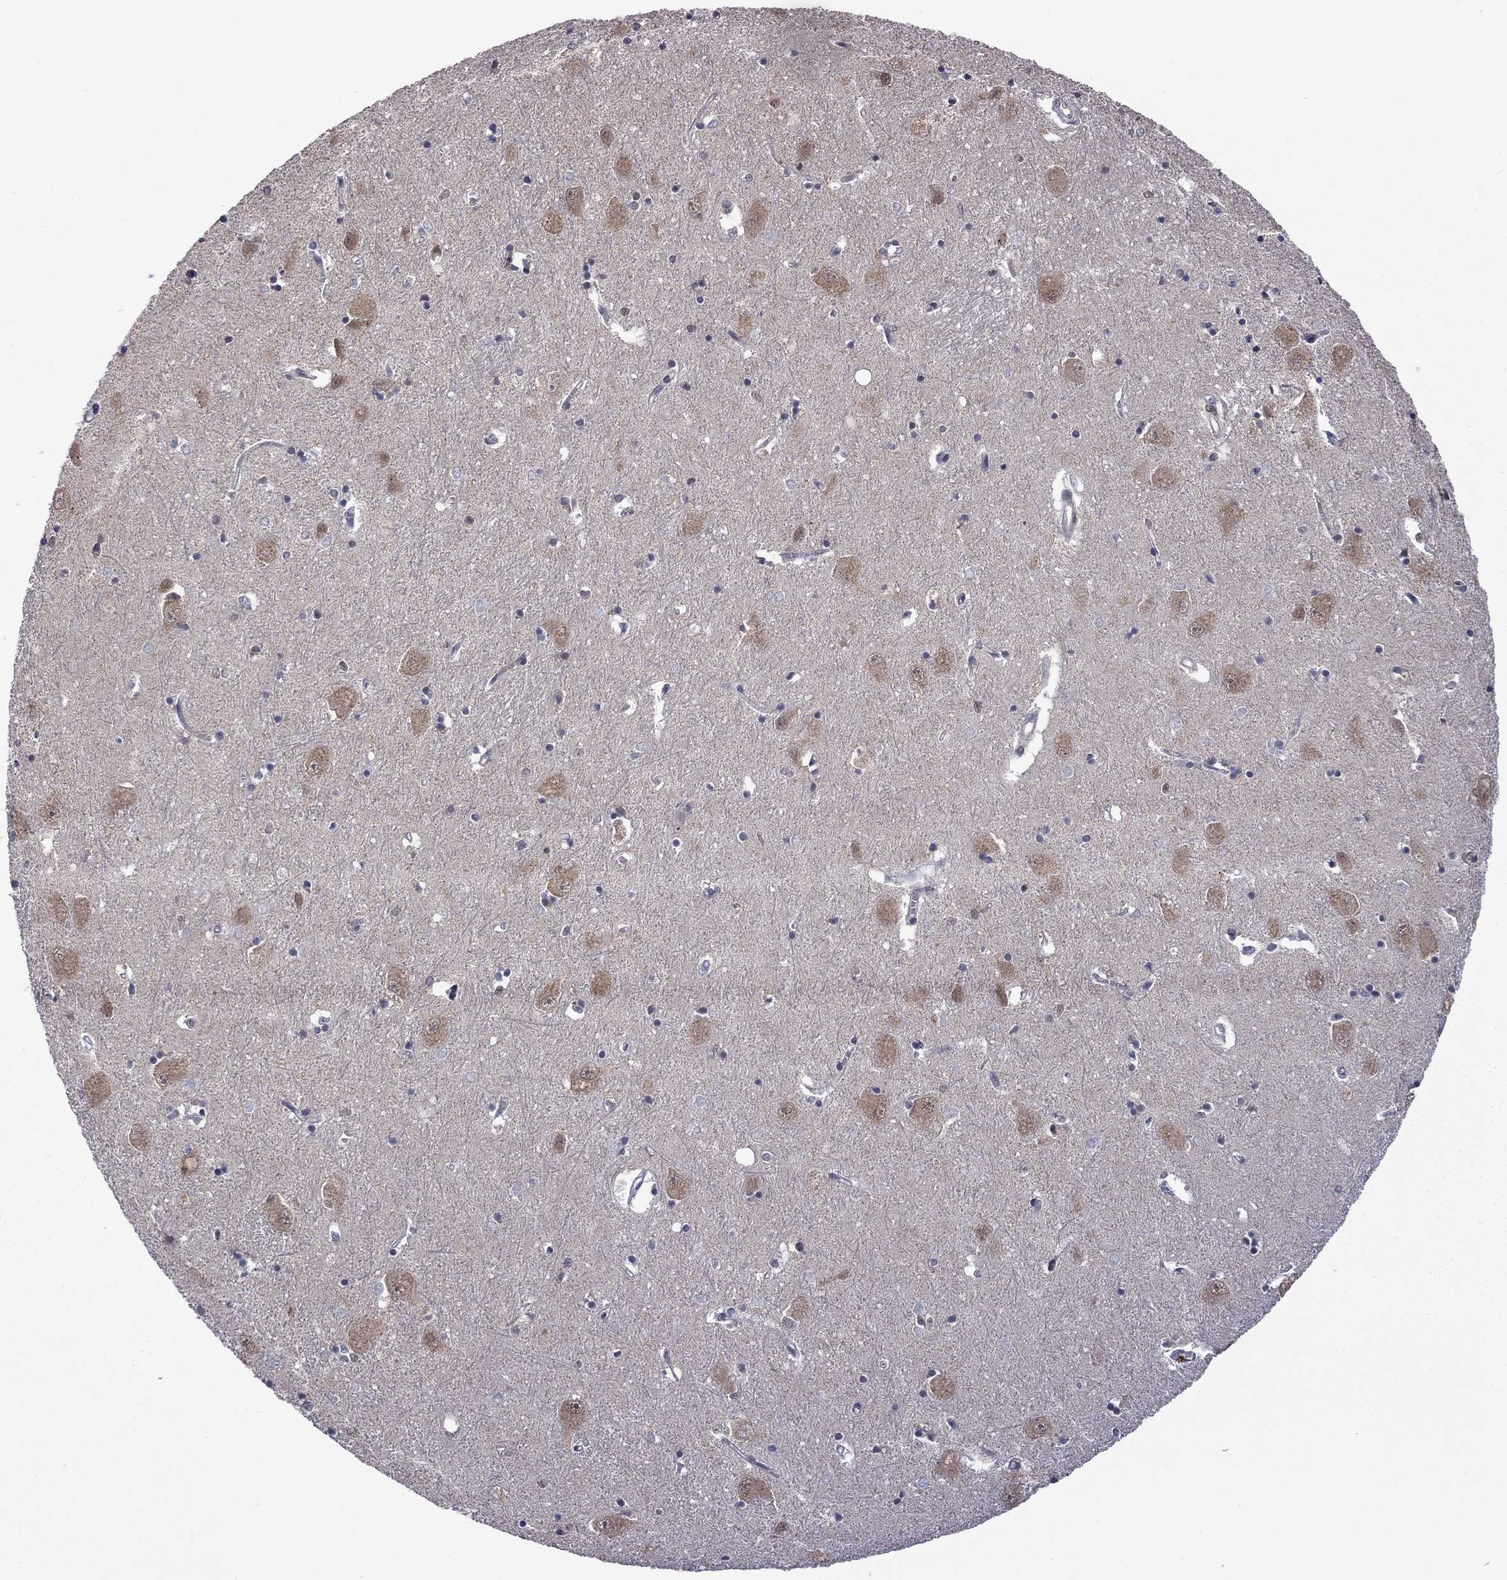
{"staining": {"intensity": "negative", "quantity": "none", "location": "none"}, "tissue": "caudate", "cell_type": "Glial cells", "image_type": "normal", "snomed": [{"axis": "morphology", "description": "Normal tissue, NOS"}, {"axis": "topography", "description": "Lateral ventricle wall"}], "caption": "An image of caudate stained for a protein demonstrates no brown staining in glial cells.", "gene": "GPAA1", "patient": {"sex": "male", "age": 54}}